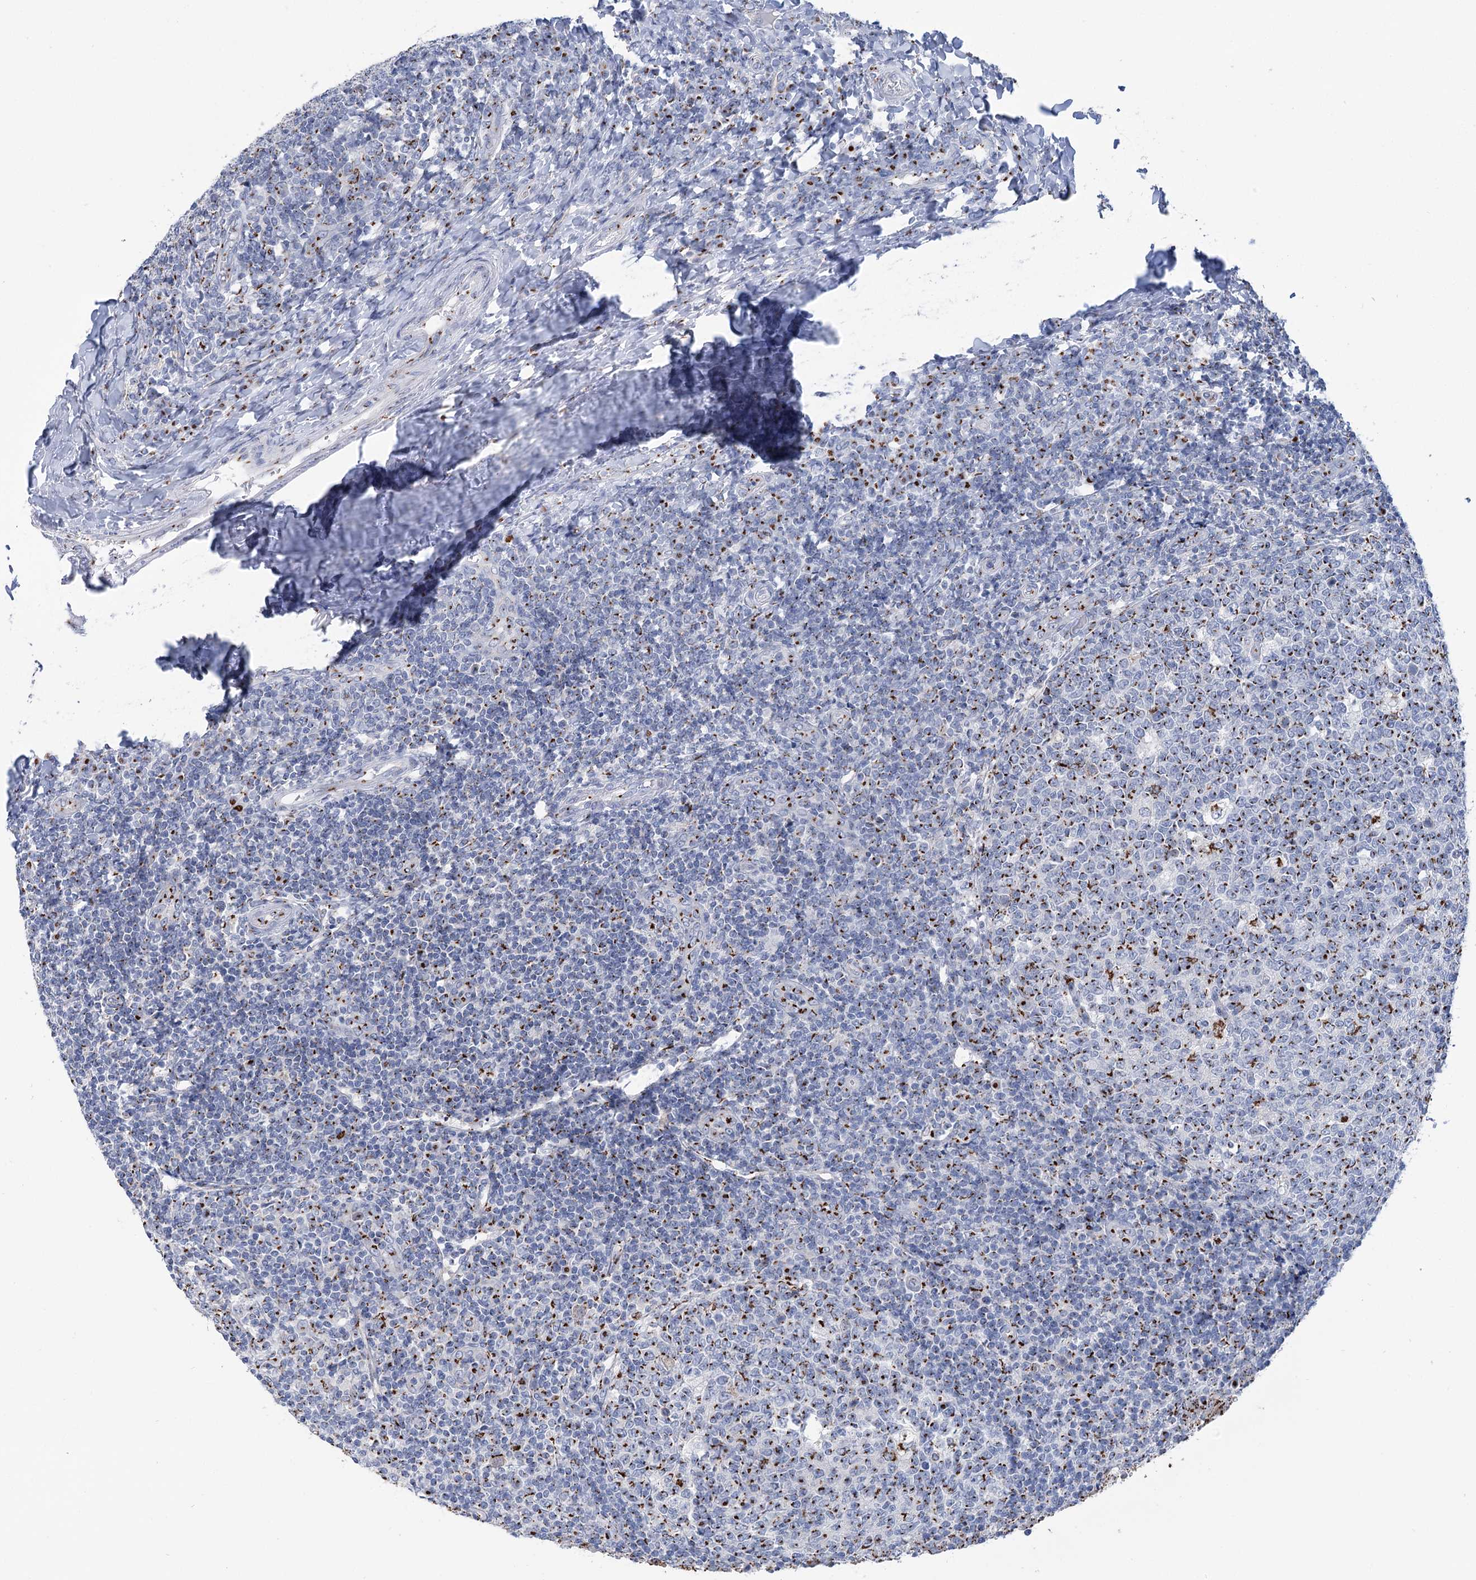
{"staining": {"intensity": "strong", "quantity": "25%-75%", "location": "cytoplasmic/membranous"}, "tissue": "tonsil", "cell_type": "Germinal center cells", "image_type": "normal", "snomed": [{"axis": "morphology", "description": "Normal tissue, NOS"}, {"axis": "topography", "description": "Tonsil"}], "caption": "DAB (3,3'-diaminobenzidine) immunohistochemical staining of benign human tonsil displays strong cytoplasmic/membranous protein expression in approximately 25%-75% of germinal center cells. The protein is stained brown, and the nuclei are stained in blue (DAB IHC with brightfield microscopy, high magnification).", "gene": "TMEM165", "patient": {"sex": "female", "age": 19}}